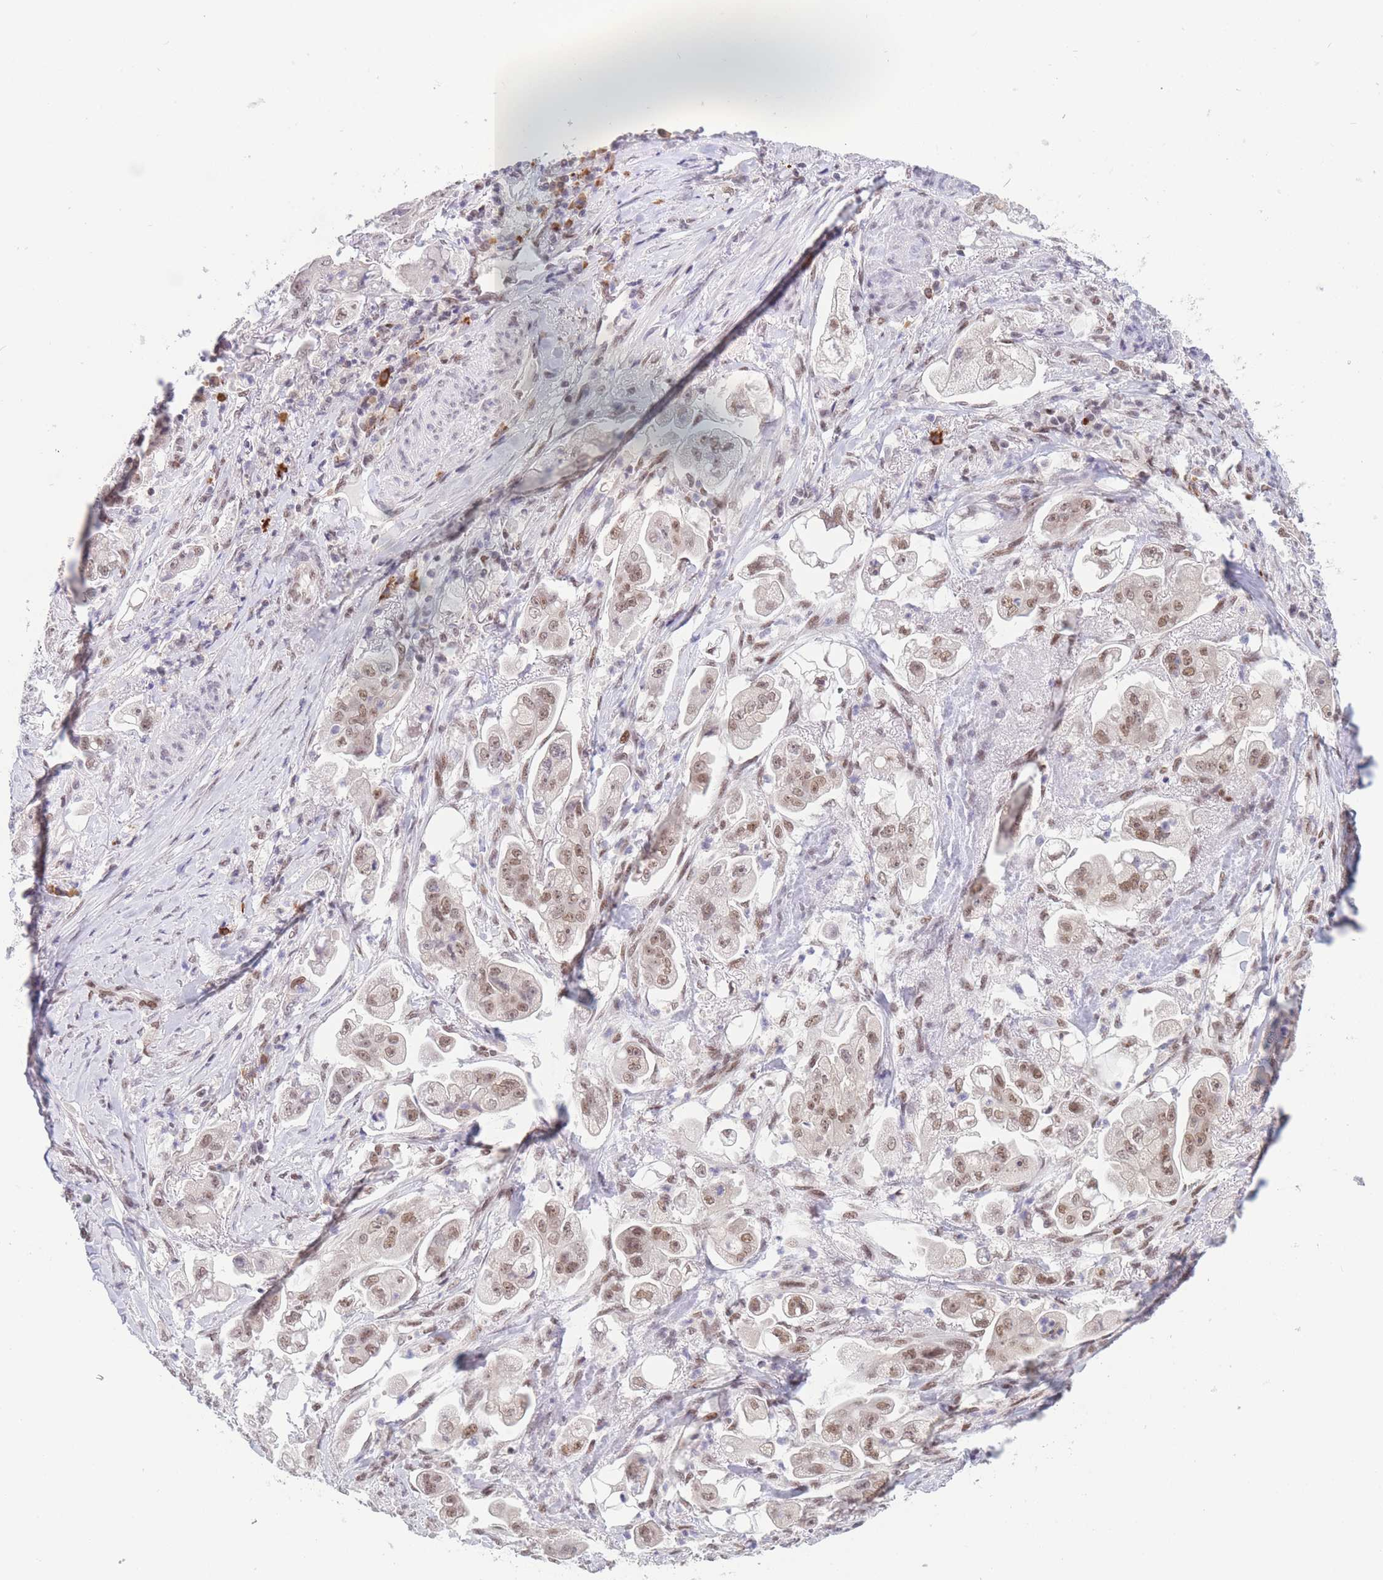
{"staining": {"intensity": "moderate", "quantity": ">75%", "location": "nuclear"}, "tissue": "stomach cancer", "cell_type": "Tumor cells", "image_type": "cancer", "snomed": [{"axis": "morphology", "description": "Adenocarcinoma, NOS"}, {"axis": "topography", "description": "Stomach"}], "caption": "Immunohistochemical staining of human adenocarcinoma (stomach) reveals medium levels of moderate nuclear protein staining in about >75% of tumor cells.", "gene": "SMAD9", "patient": {"sex": "male", "age": 62}}